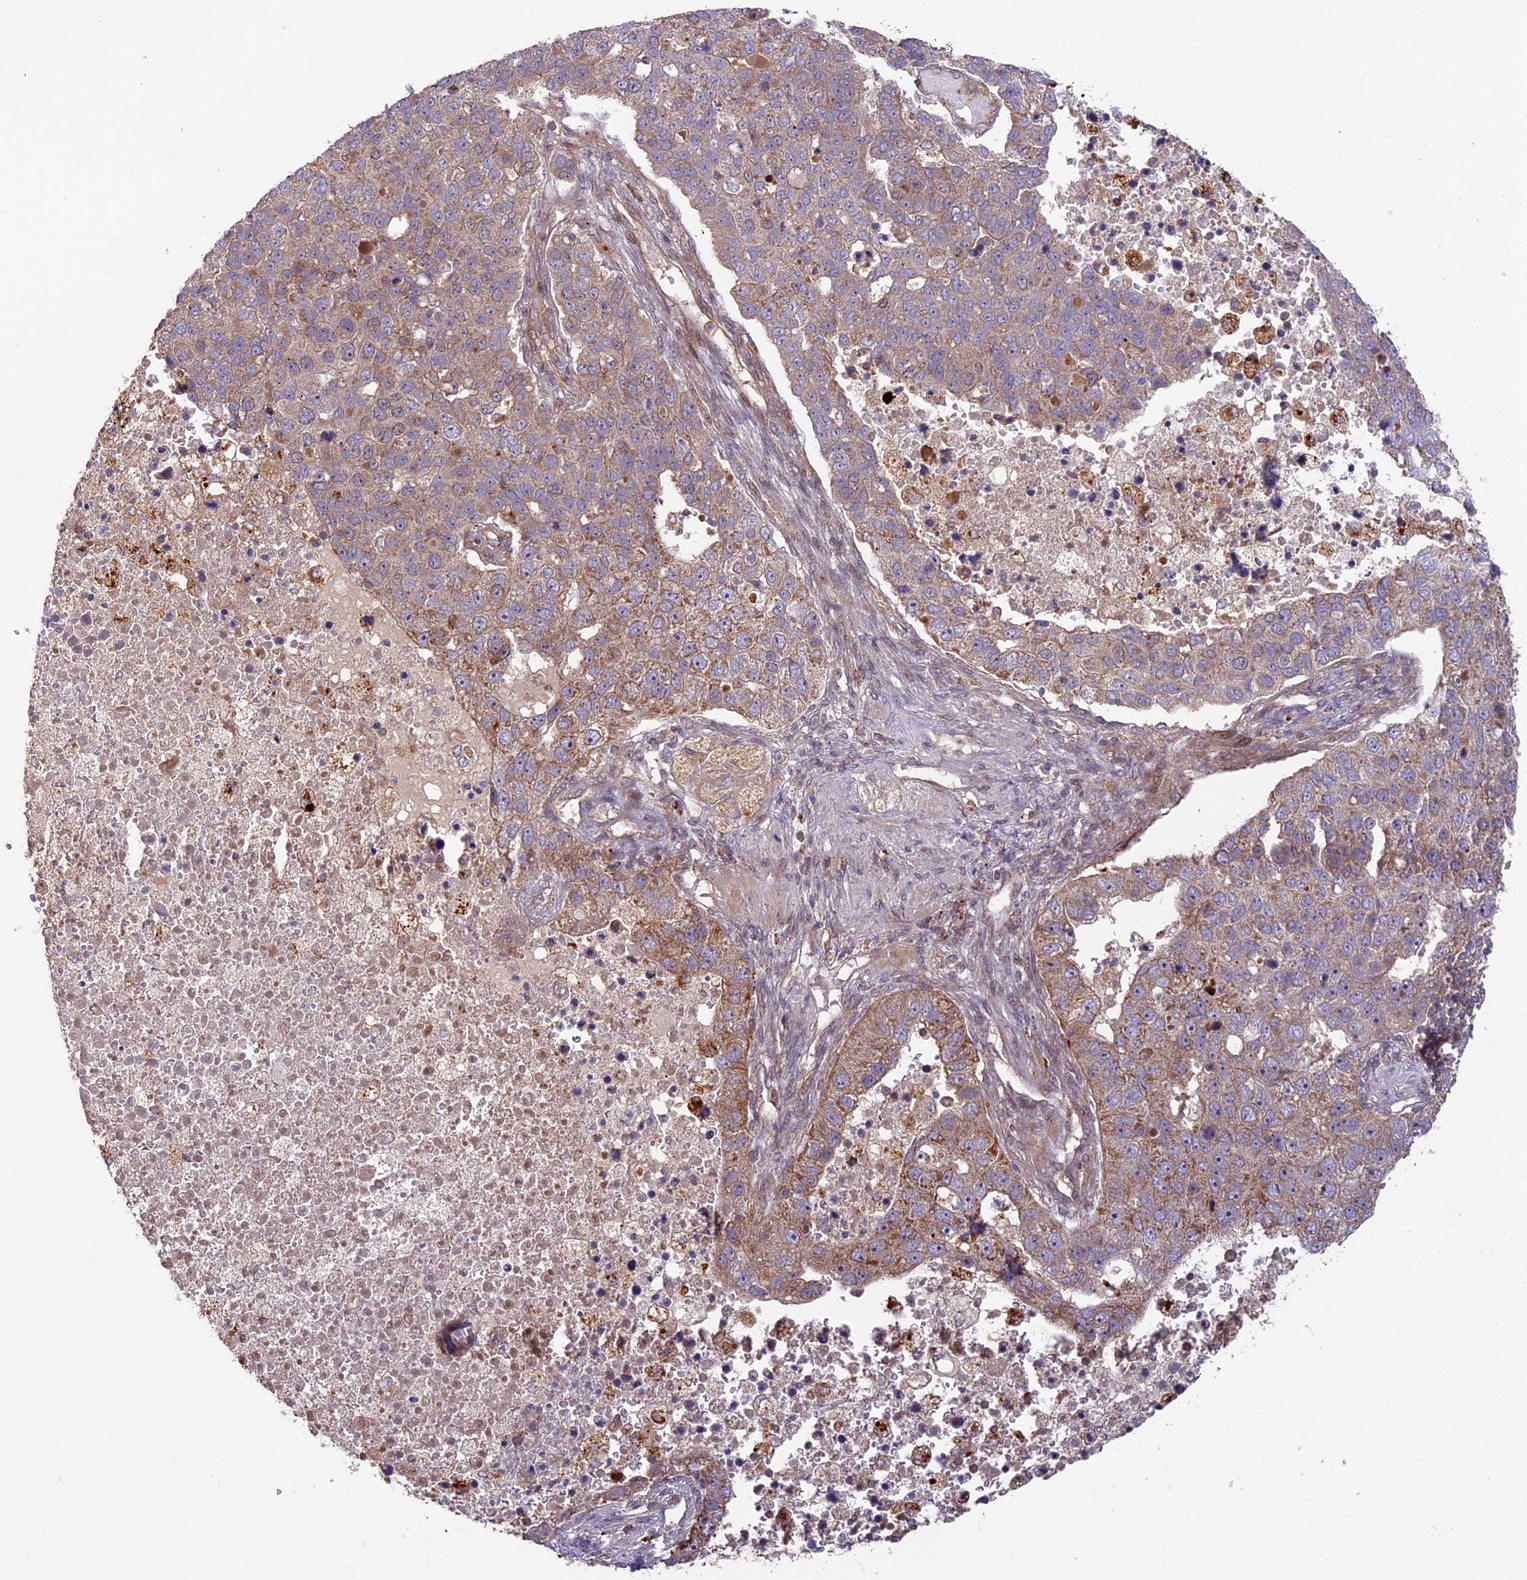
{"staining": {"intensity": "moderate", "quantity": "<25%", "location": "cytoplasmic/membranous"}, "tissue": "pancreatic cancer", "cell_type": "Tumor cells", "image_type": "cancer", "snomed": [{"axis": "morphology", "description": "Adenocarcinoma, NOS"}, {"axis": "topography", "description": "Pancreas"}], "caption": "Immunohistochemistry histopathology image of pancreatic cancer (adenocarcinoma) stained for a protein (brown), which reveals low levels of moderate cytoplasmic/membranous expression in approximately <25% of tumor cells.", "gene": "DGKH", "patient": {"sex": "female", "age": 61}}